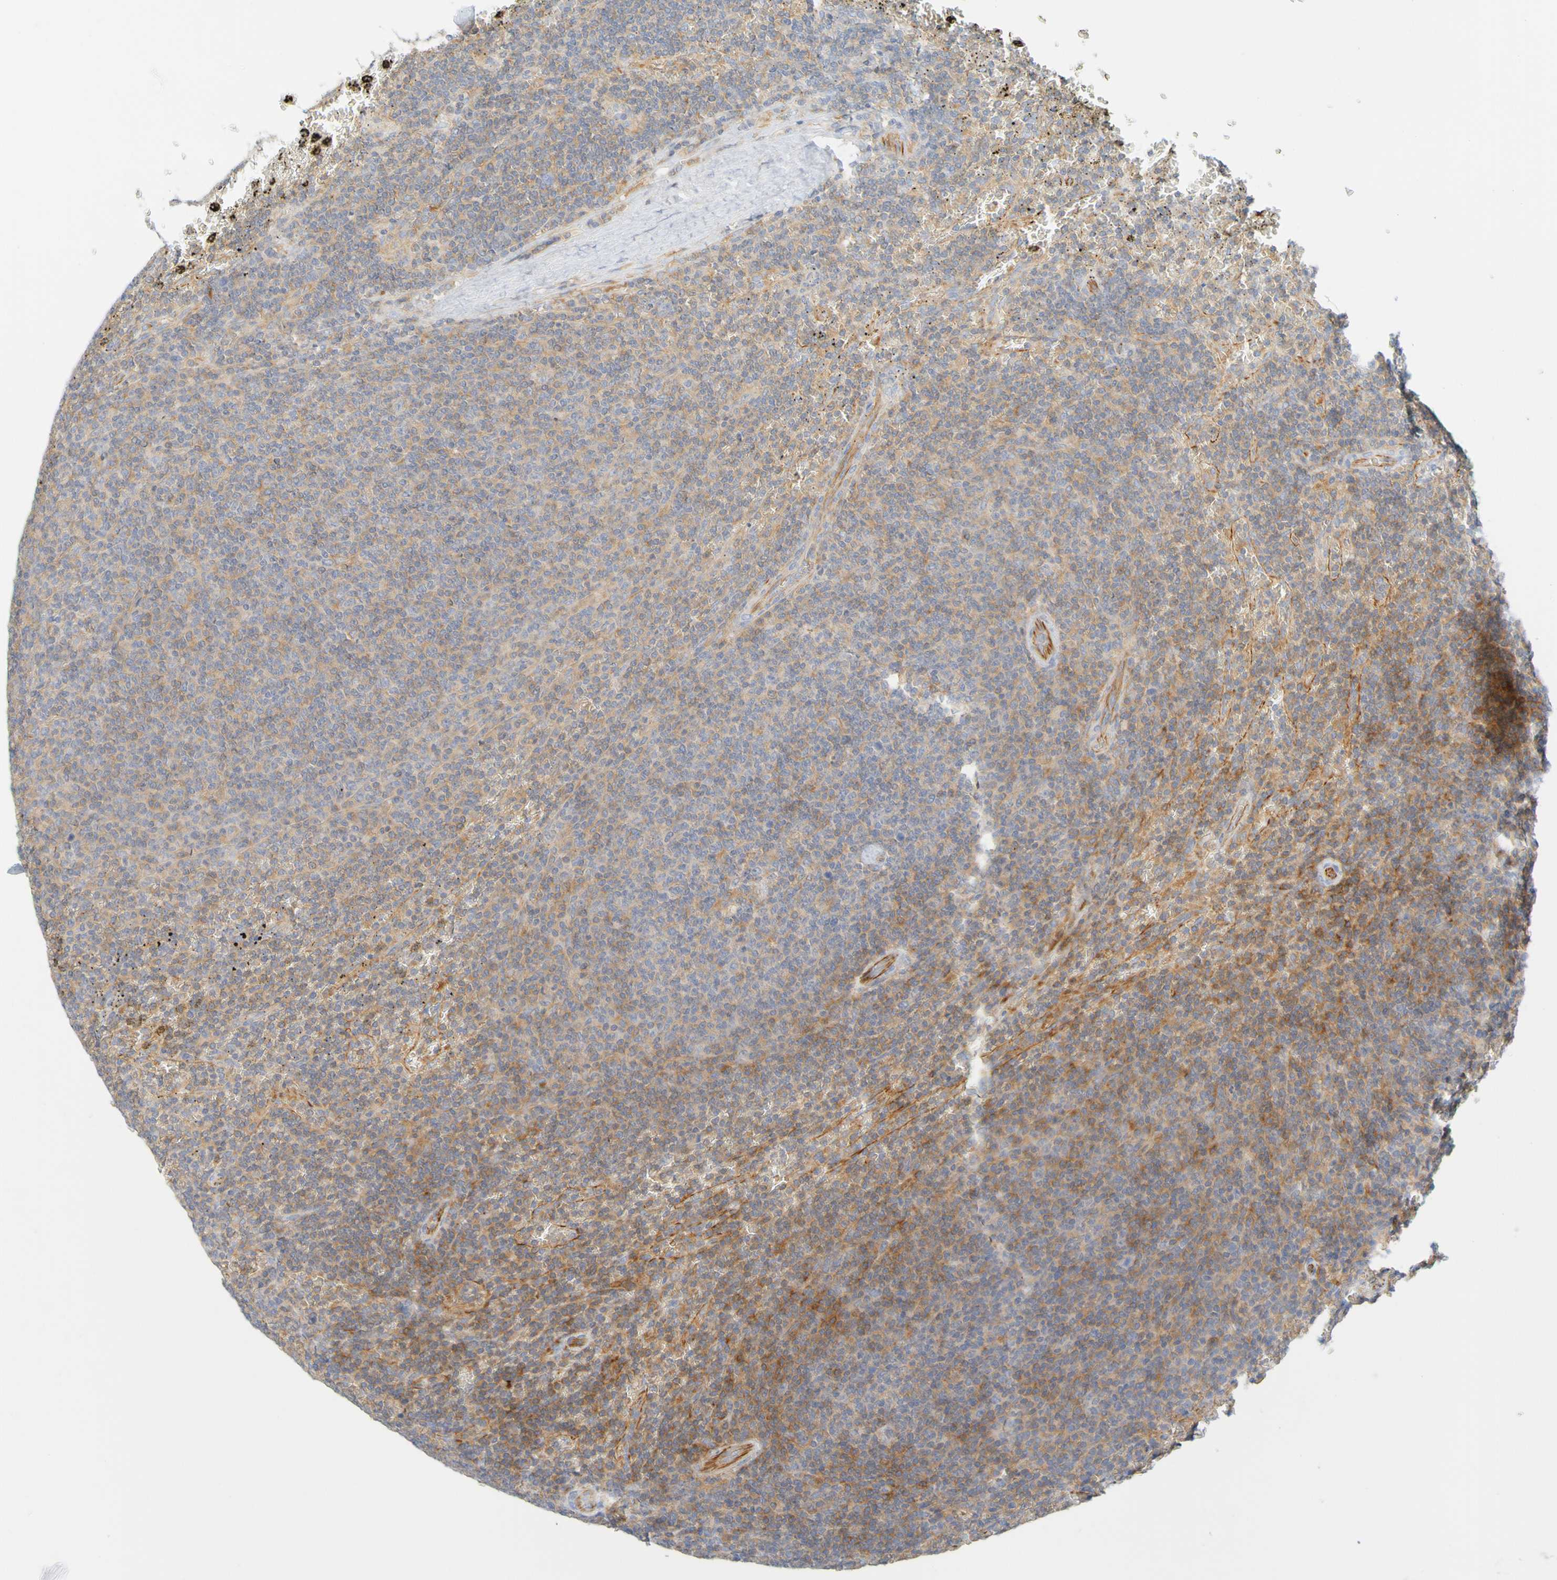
{"staining": {"intensity": "weak", "quantity": ">75%", "location": "cytoplasmic/membranous"}, "tissue": "lymphoma", "cell_type": "Tumor cells", "image_type": "cancer", "snomed": [{"axis": "morphology", "description": "Malignant lymphoma, non-Hodgkin's type, Low grade"}, {"axis": "topography", "description": "Spleen"}], "caption": "Low-grade malignant lymphoma, non-Hodgkin's type tissue exhibits weak cytoplasmic/membranous staining in about >75% of tumor cells, visualized by immunohistochemistry. The protein of interest is stained brown, and the nuclei are stained in blue (DAB (3,3'-diaminobenzidine) IHC with brightfield microscopy, high magnification).", "gene": "APPL1", "patient": {"sex": "female", "age": 50}}